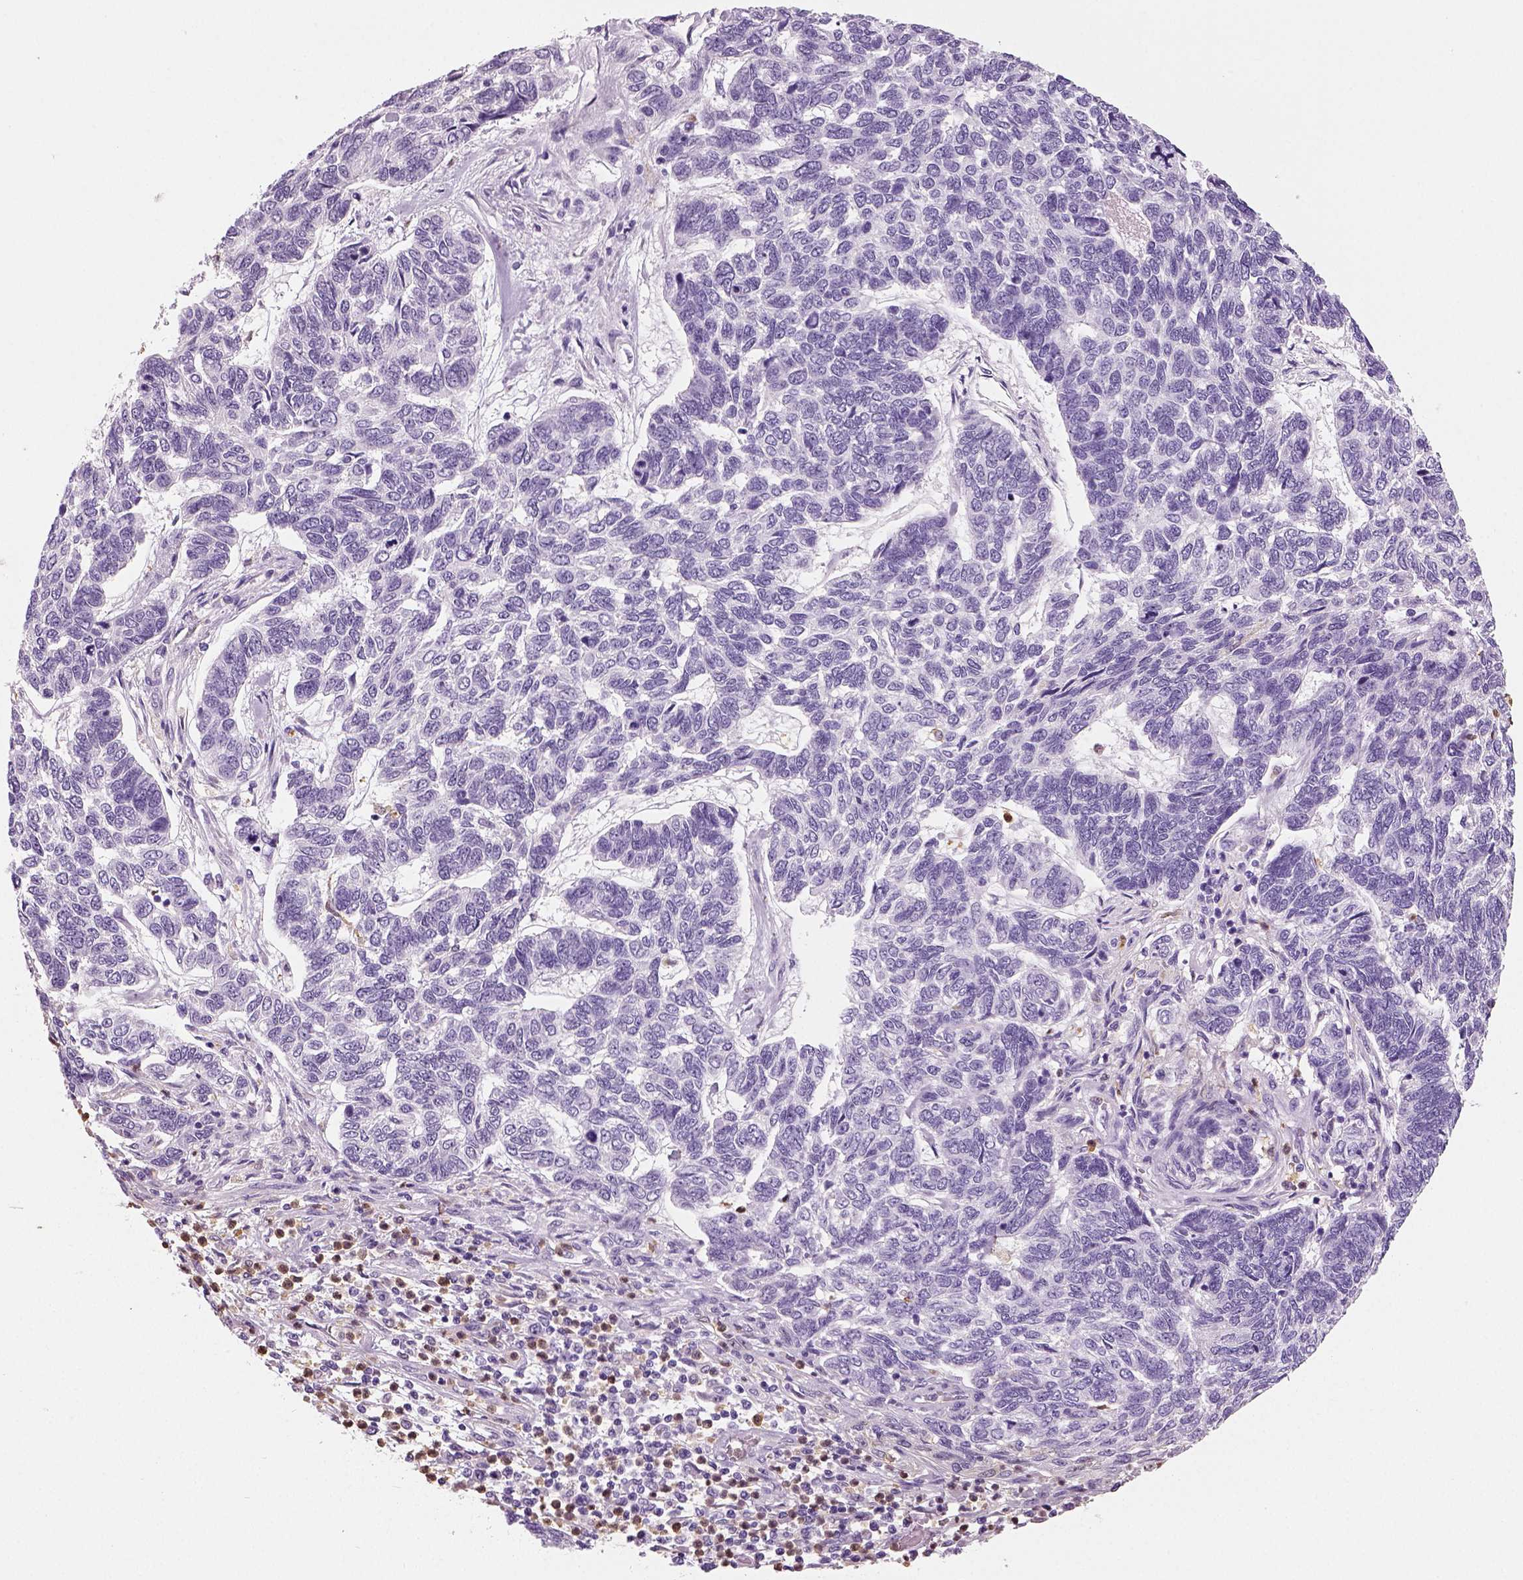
{"staining": {"intensity": "negative", "quantity": "none", "location": "none"}, "tissue": "skin cancer", "cell_type": "Tumor cells", "image_type": "cancer", "snomed": [{"axis": "morphology", "description": "Basal cell carcinoma"}, {"axis": "topography", "description": "Skin"}], "caption": "This is an IHC photomicrograph of skin cancer (basal cell carcinoma). There is no positivity in tumor cells.", "gene": "NECAB2", "patient": {"sex": "female", "age": 65}}